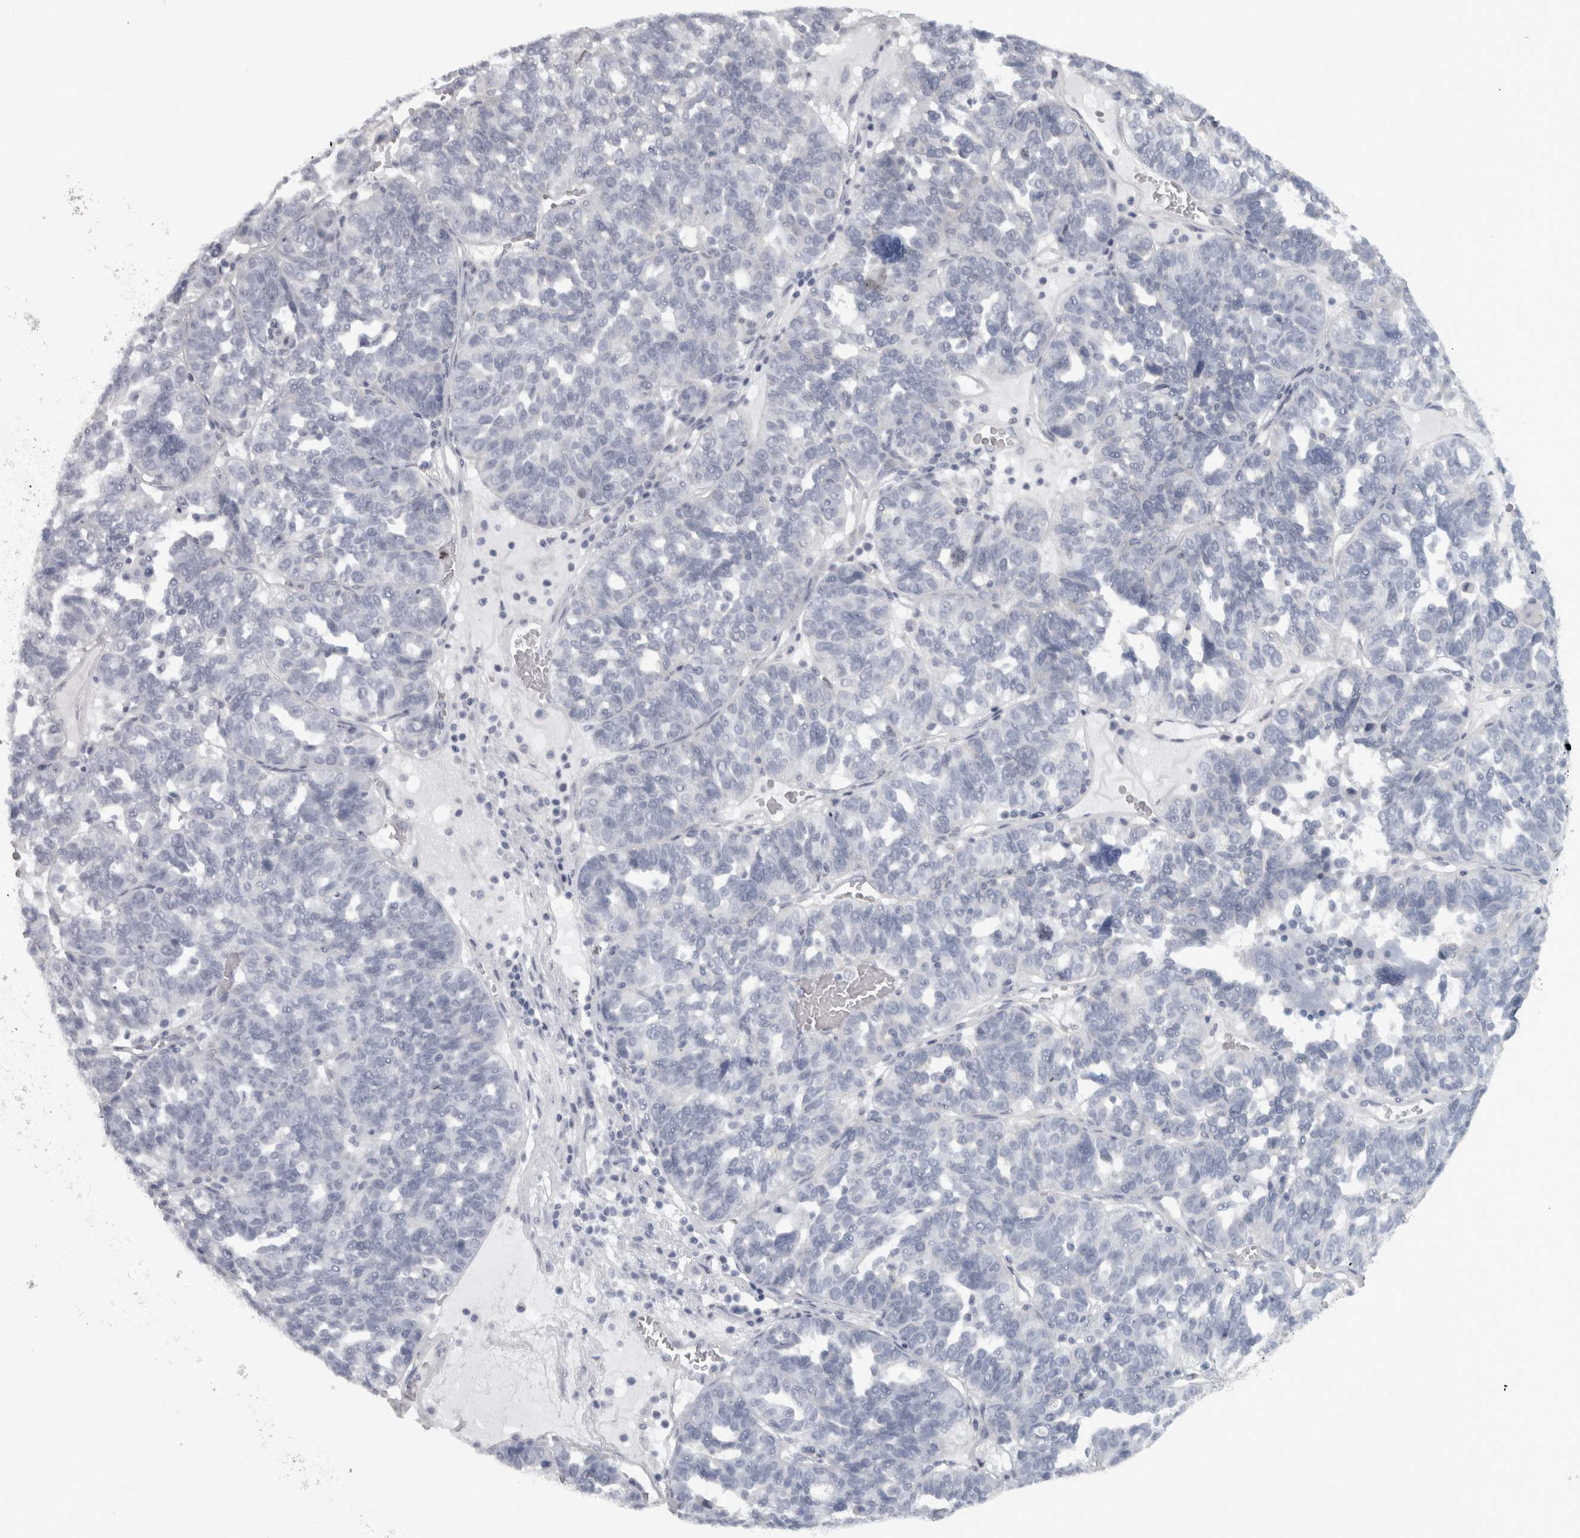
{"staining": {"intensity": "negative", "quantity": "none", "location": "none"}, "tissue": "ovarian cancer", "cell_type": "Tumor cells", "image_type": "cancer", "snomed": [{"axis": "morphology", "description": "Cystadenocarcinoma, serous, NOS"}, {"axis": "topography", "description": "Ovary"}], "caption": "This is an immunohistochemistry micrograph of human serous cystadenocarcinoma (ovarian). There is no positivity in tumor cells.", "gene": "PPP1R12B", "patient": {"sex": "female", "age": 59}}